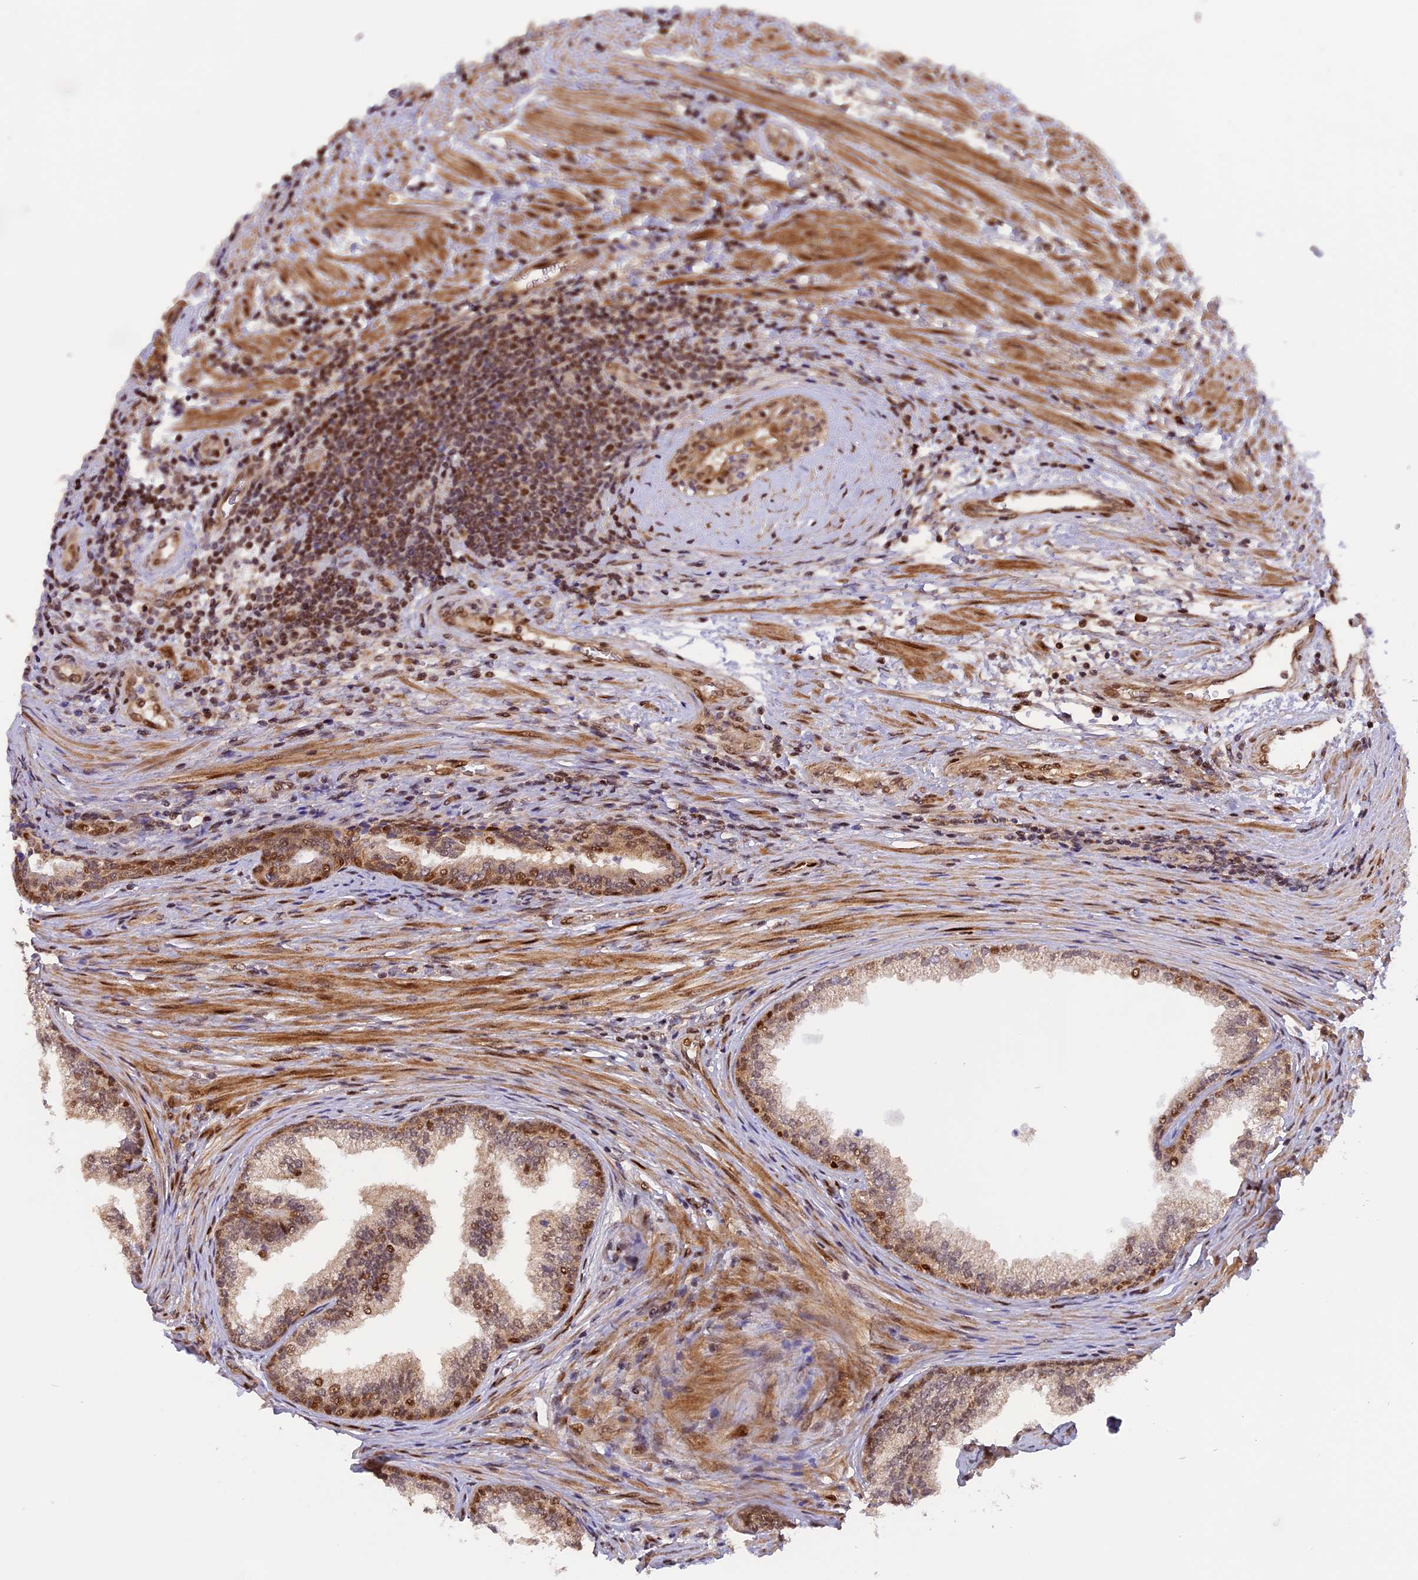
{"staining": {"intensity": "moderate", "quantity": "25%-75%", "location": "cytoplasmic/membranous,nuclear"}, "tissue": "prostate", "cell_type": "Glandular cells", "image_type": "normal", "snomed": [{"axis": "morphology", "description": "Normal tissue, NOS"}, {"axis": "topography", "description": "Prostate"}], "caption": "IHC of benign prostate exhibits medium levels of moderate cytoplasmic/membranous,nuclear expression in about 25%-75% of glandular cells.", "gene": "MICALL1", "patient": {"sex": "male", "age": 76}}